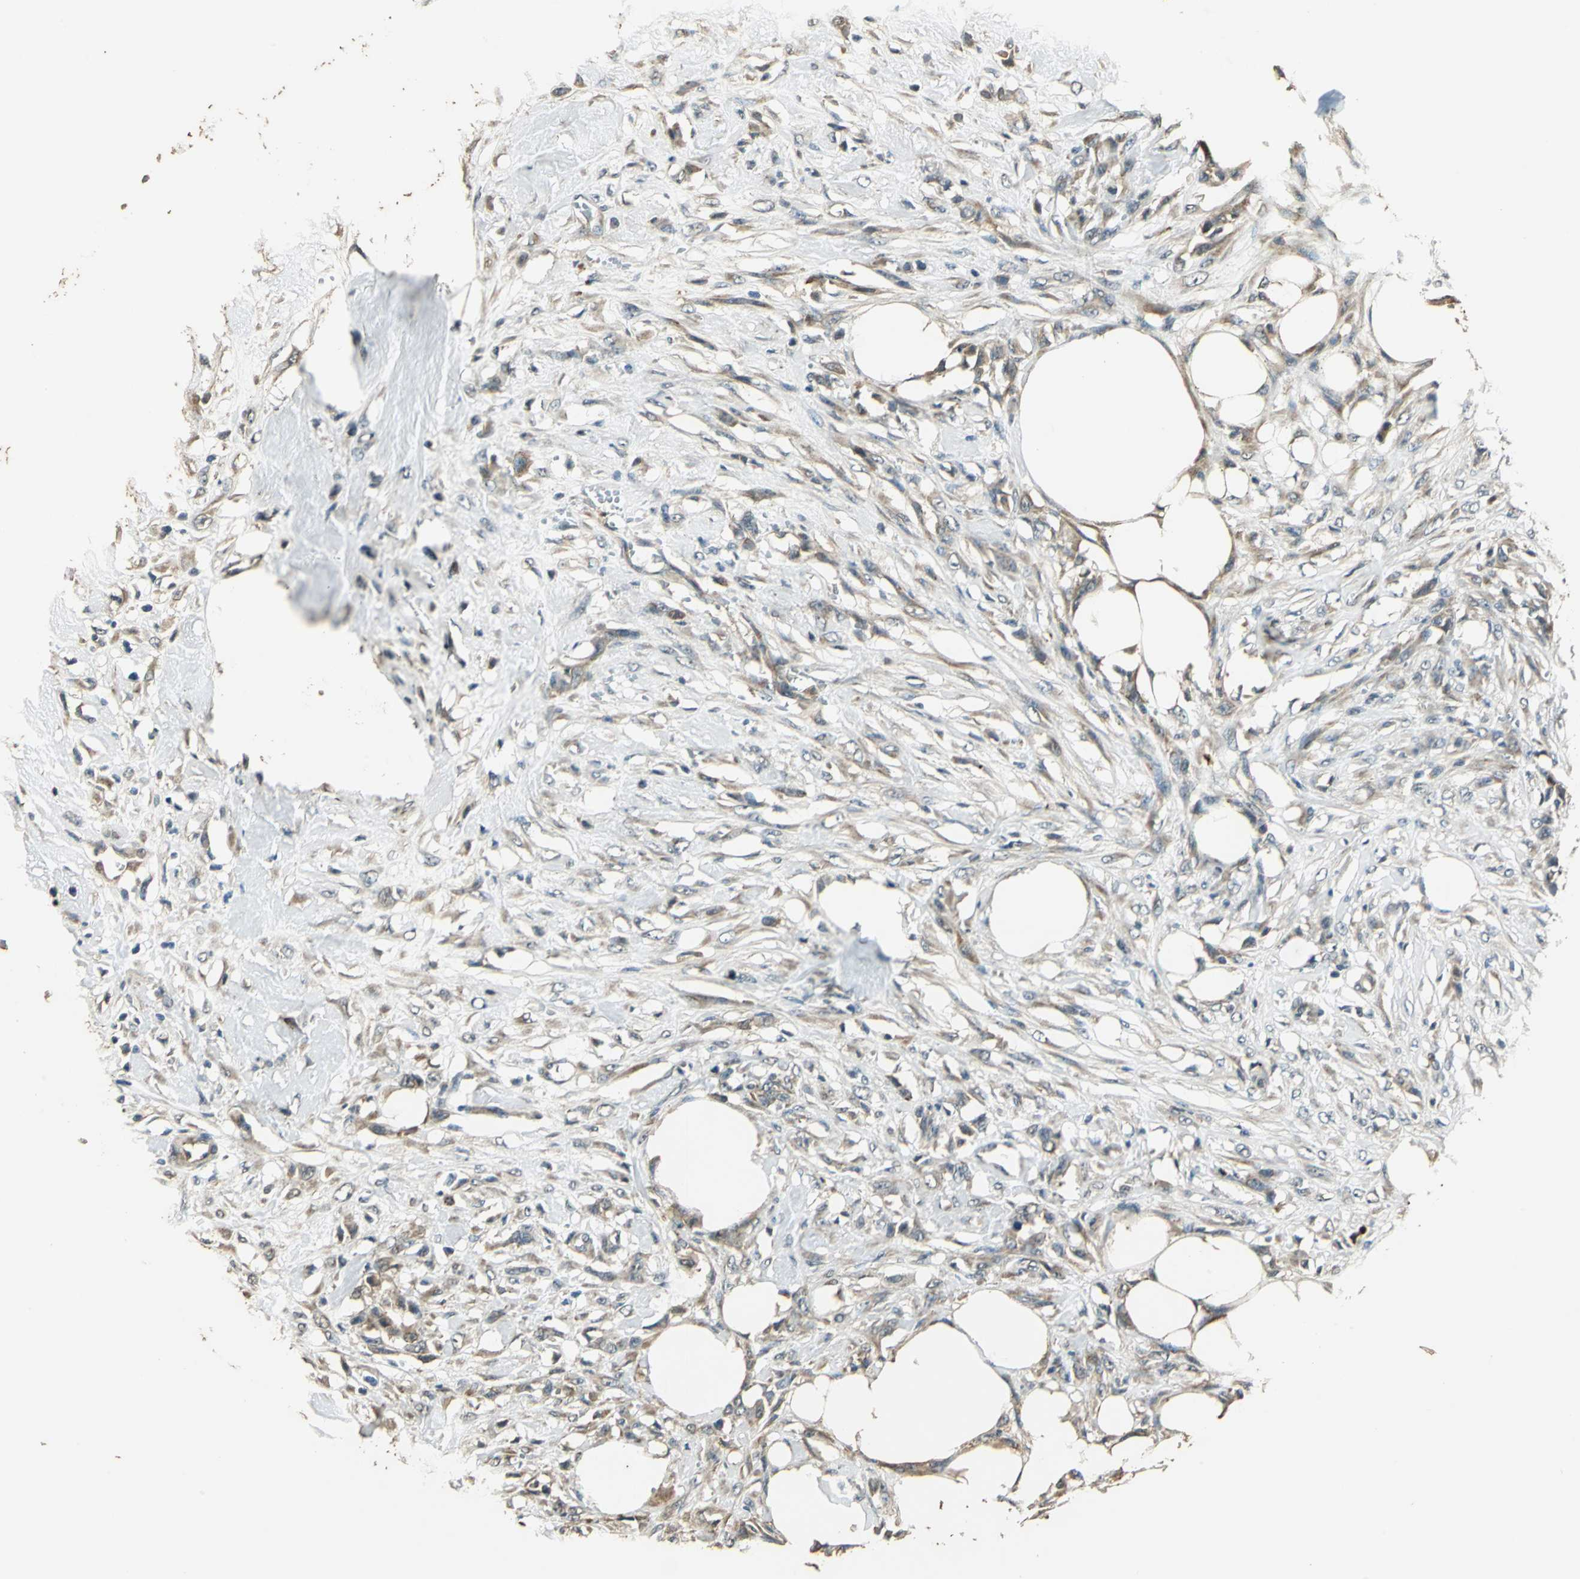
{"staining": {"intensity": "moderate", "quantity": ">75%", "location": "cytoplasmic/membranous"}, "tissue": "skin cancer", "cell_type": "Tumor cells", "image_type": "cancer", "snomed": [{"axis": "morphology", "description": "Normal tissue, NOS"}, {"axis": "morphology", "description": "Squamous cell carcinoma, NOS"}, {"axis": "topography", "description": "Skin"}], "caption": "About >75% of tumor cells in squamous cell carcinoma (skin) reveal moderate cytoplasmic/membranous protein staining as visualized by brown immunohistochemical staining.", "gene": "TMPRSS4", "patient": {"sex": "female", "age": 59}}